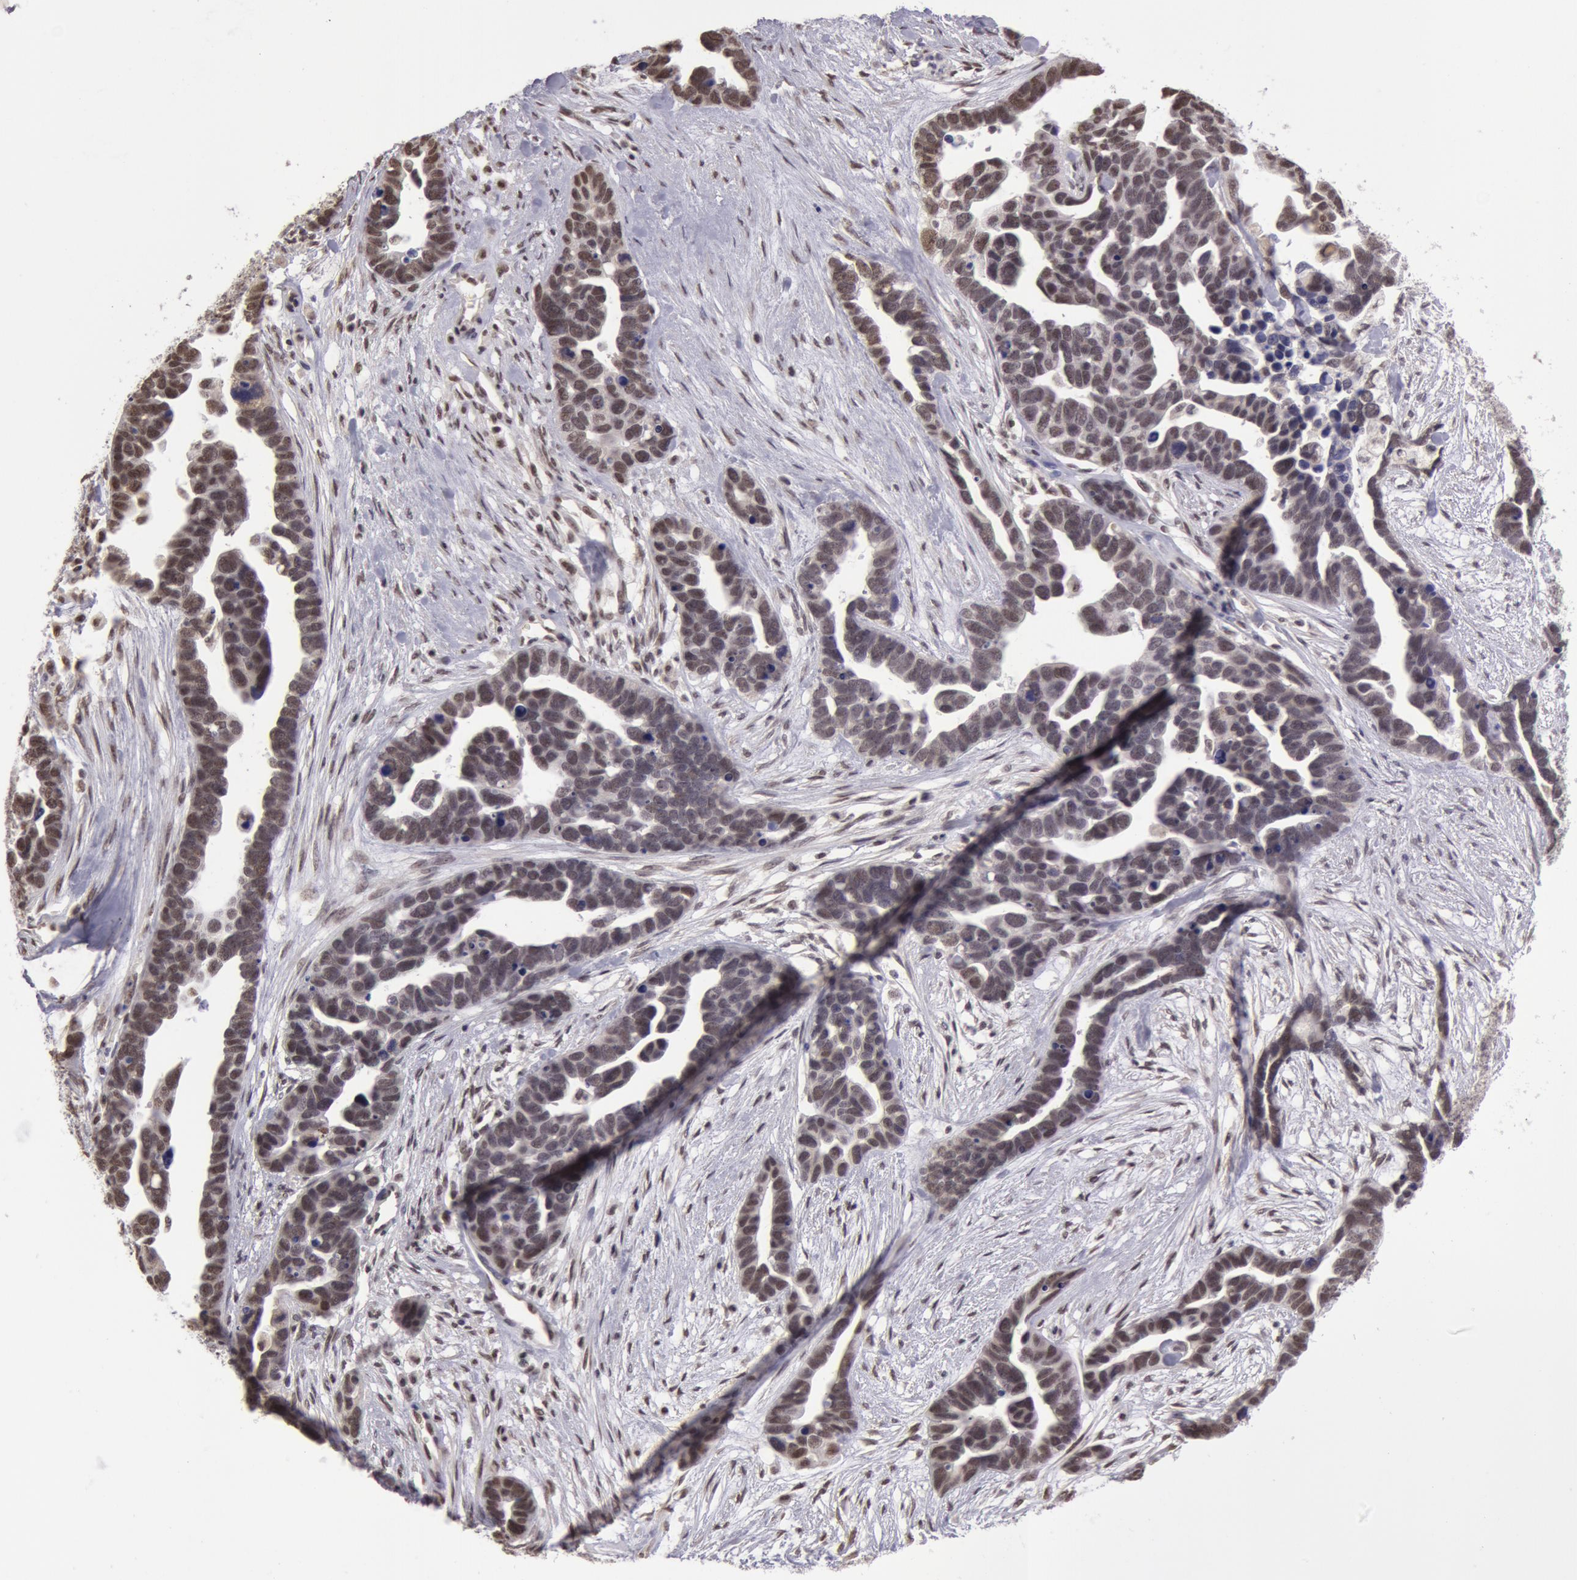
{"staining": {"intensity": "negative", "quantity": "none", "location": "none"}, "tissue": "ovarian cancer", "cell_type": "Tumor cells", "image_type": "cancer", "snomed": [{"axis": "morphology", "description": "Cystadenocarcinoma, serous, NOS"}, {"axis": "topography", "description": "Ovary"}], "caption": "High magnification brightfield microscopy of ovarian cancer stained with DAB (3,3'-diaminobenzidine) (brown) and counterstained with hematoxylin (blue): tumor cells show no significant expression.", "gene": "VRTN", "patient": {"sex": "female", "age": 54}}